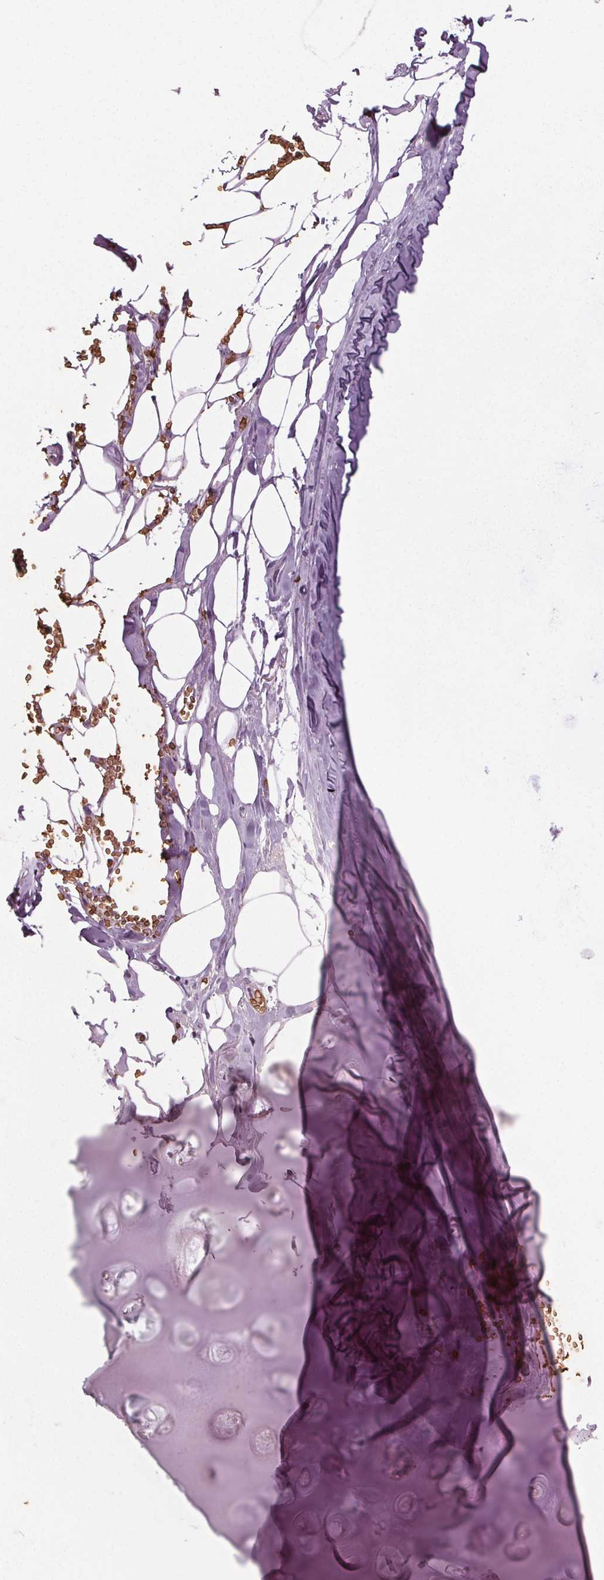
{"staining": {"intensity": "negative", "quantity": "none", "location": "none"}, "tissue": "adipose tissue", "cell_type": "Adipocytes", "image_type": "normal", "snomed": [{"axis": "morphology", "description": "Normal tissue, NOS"}, {"axis": "morphology", "description": "Squamous cell carcinoma, NOS"}, {"axis": "topography", "description": "Cartilage tissue"}, {"axis": "topography", "description": "Bronchus"}, {"axis": "topography", "description": "Lung"}], "caption": "High magnification brightfield microscopy of unremarkable adipose tissue stained with DAB (3,3'-diaminobenzidine) (brown) and counterstained with hematoxylin (blue): adipocytes show no significant positivity. The staining is performed using DAB (3,3'-diaminobenzidine) brown chromogen with nuclei counter-stained in using hematoxylin.", "gene": "SLC4A1", "patient": {"sex": "male", "age": 66}}